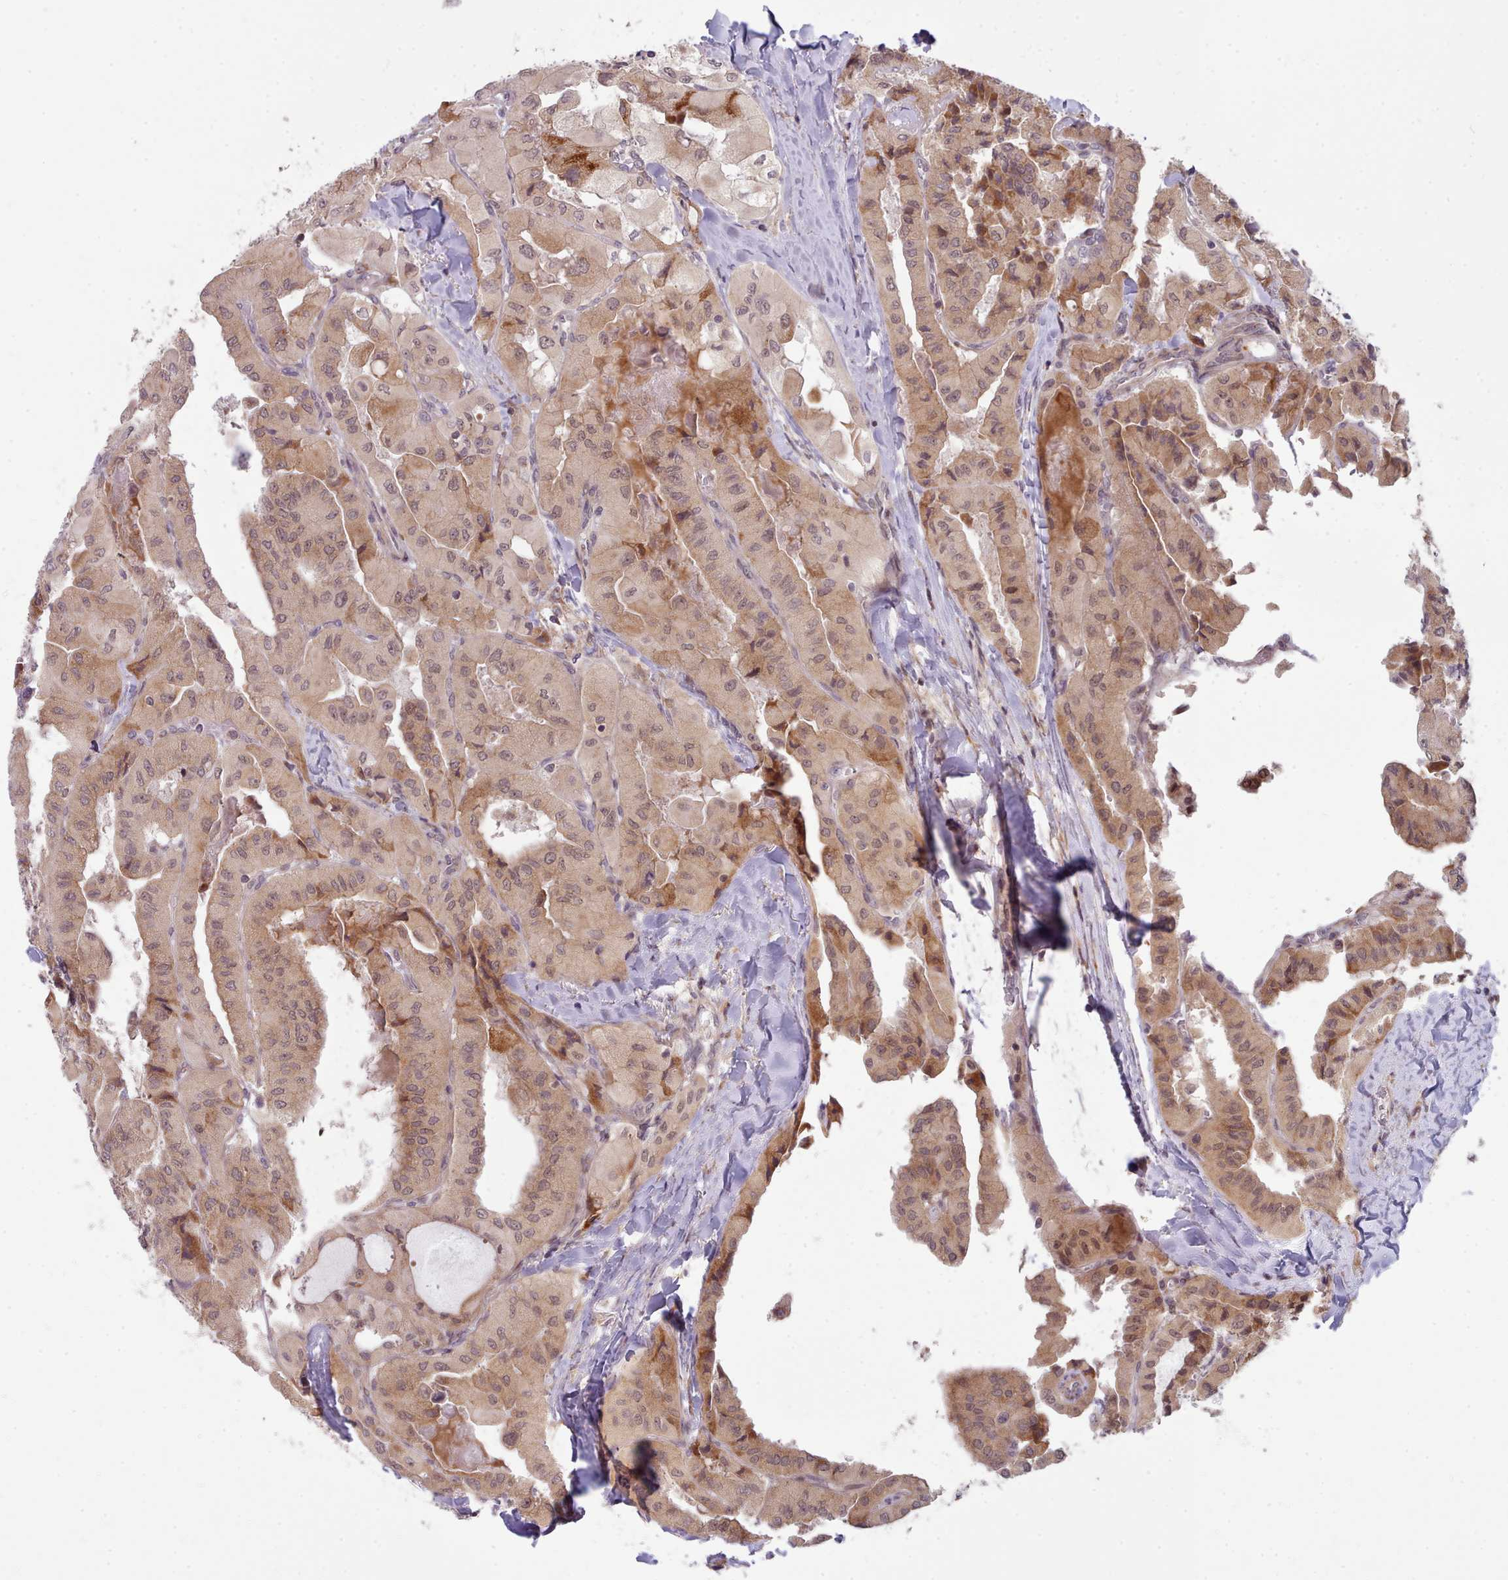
{"staining": {"intensity": "moderate", "quantity": ">75%", "location": "cytoplasmic/membranous,nuclear"}, "tissue": "thyroid cancer", "cell_type": "Tumor cells", "image_type": "cancer", "snomed": [{"axis": "morphology", "description": "Normal tissue, NOS"}, {"axis": "morphology", "description": "Papillary adenocarcinoma, NOS"}, {"axis": "topography", "description": "Thyroid gland"}], "caption": "This photomicrograph reveals thyroid papillary adenocarcinoma stained with immunohistochemistry to label a protein in brown. The cytoplasmic/membranous and nuclear of tumor cells show moderate positivity for the protein. Nuclei are counter-stained blue.", "gene": "TRIM26", "patient": {"sex": "female", "age": 59}}